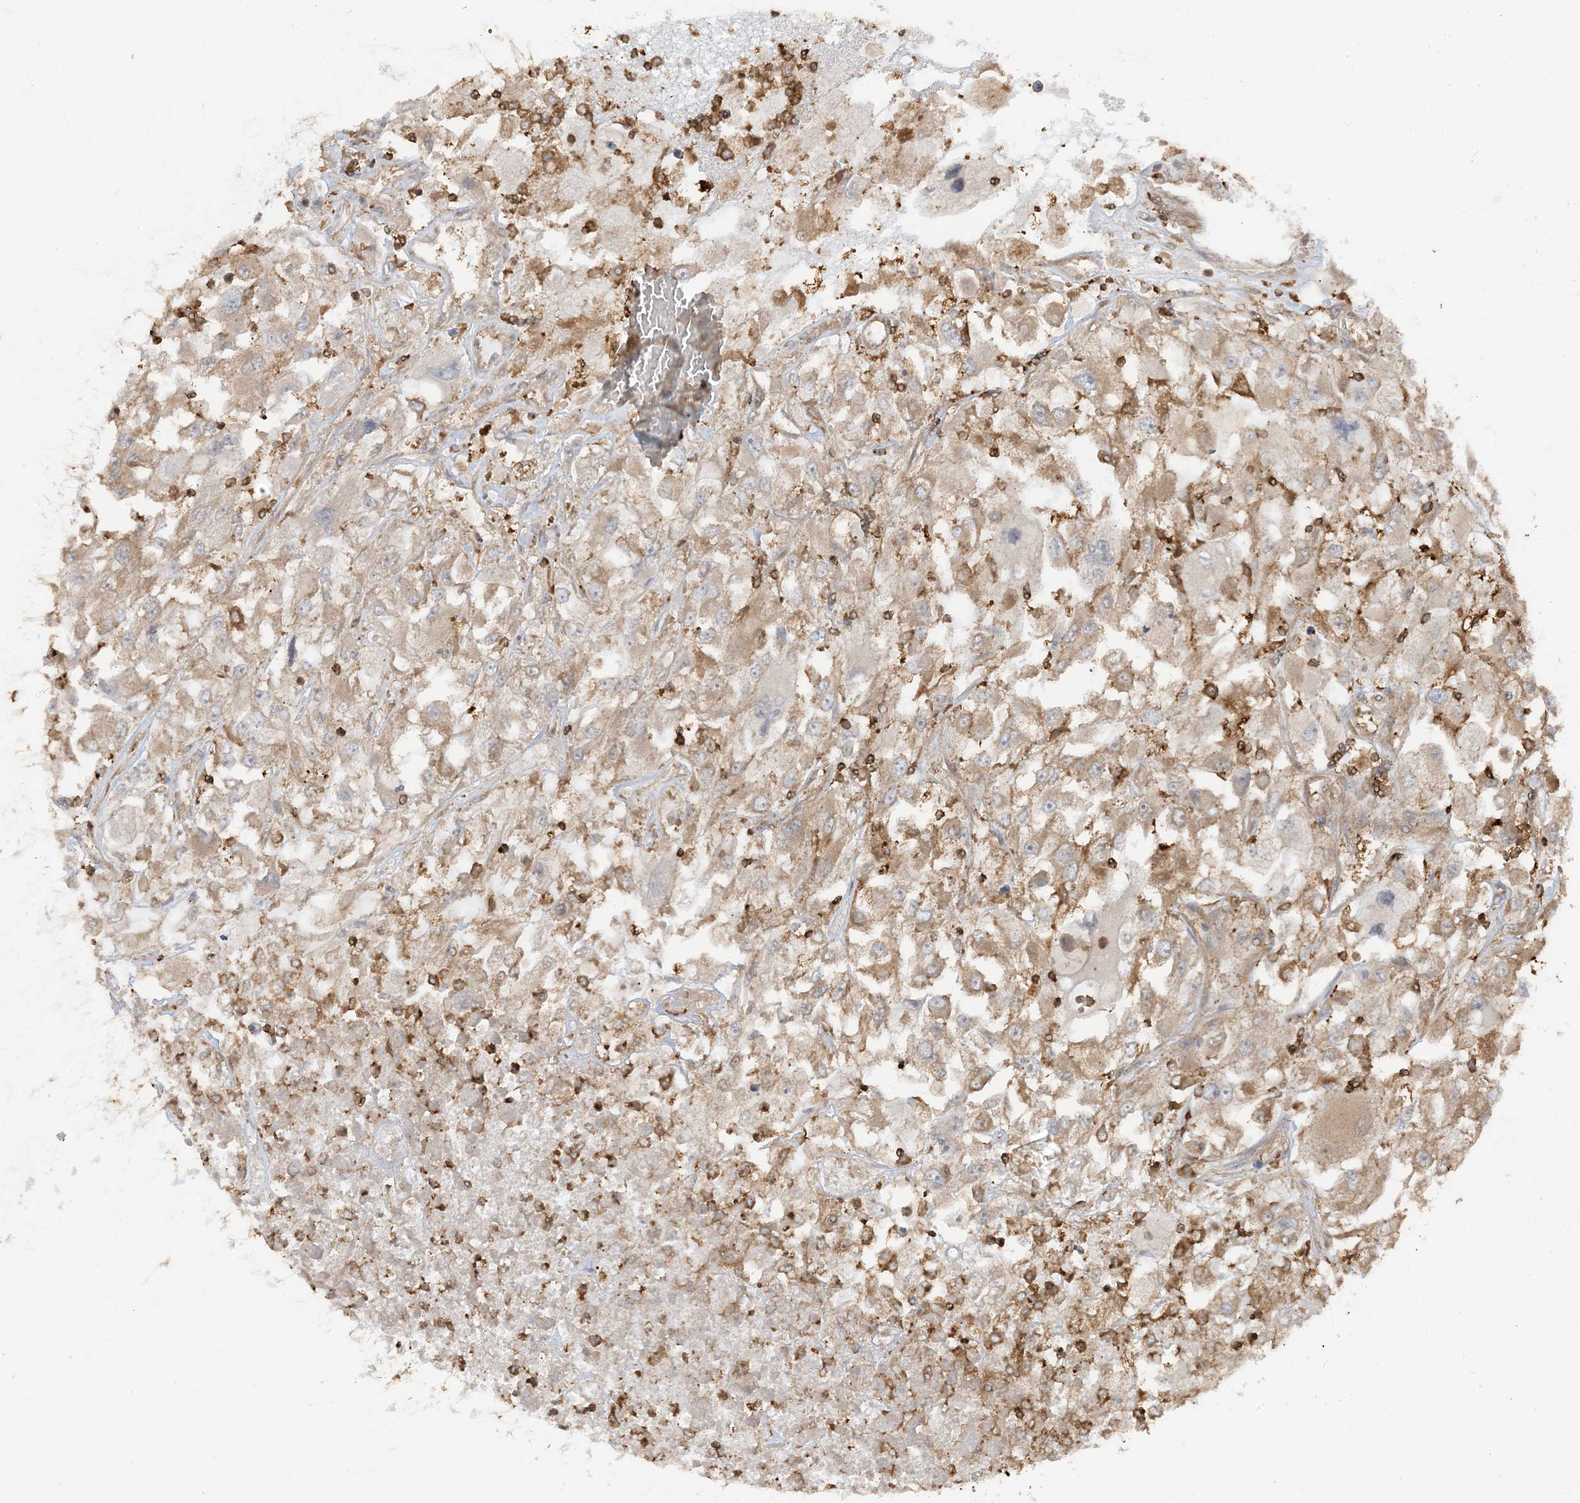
{"staining": {"intensity": "weak", "quantity": "25%-75%", "location": "cytoplasmic/membranous"}, "tissue": "renal cancer", "cell_type": "Tumor cells", "image_type": "cancer", "snomed": [{"axis": "morphology", "description": "Adenocarcinoma, NOS"}, {"axis": "topography", "description": "Kidney"}], "caption": "A brown stain highlights weak cytoplasmic/membranous staining of a protein in renal cancer tumor cells.", "gene": "CAPZB", "patient": {"sex": "female", "age": 52}}